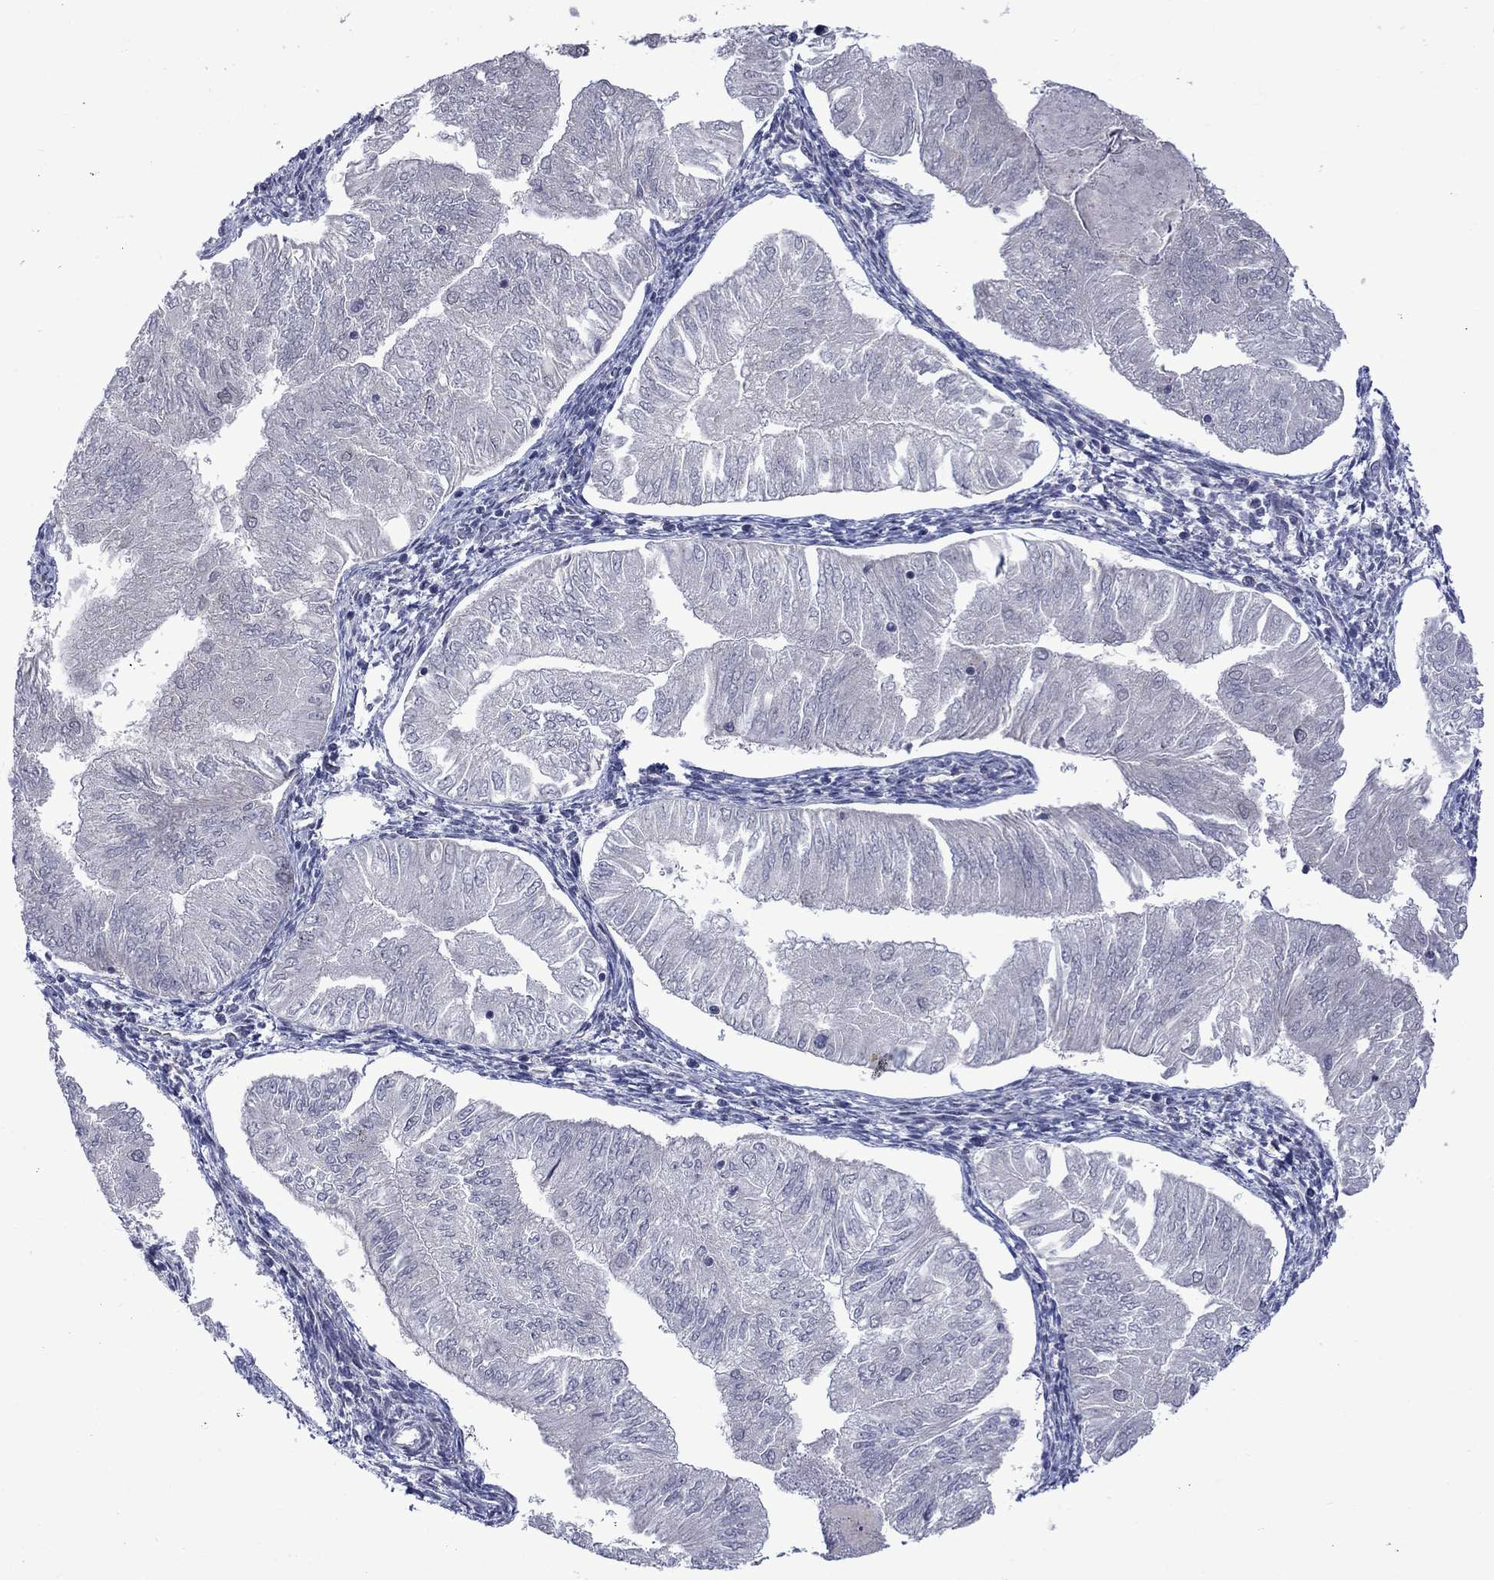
{"staining": {"intensity": "negative", "quantity": "none", "location": "none"}, "tissue": "endometrial cancer", "cell_type": "Tumor cells", "image_type": "cancer", "snomed": [{"axis": "morphology", "description": "Adenocarcinoma, NOS"}, {"axis": "topography", "description": "Endometrium"}], "caption": "This is a image of immunohistochemistry staining of adenocarcinoma (endometrial), which shows no expression in tumor cells.", "gene": "KCNJ16", "patient": {"sex": "female", "age": 53}}